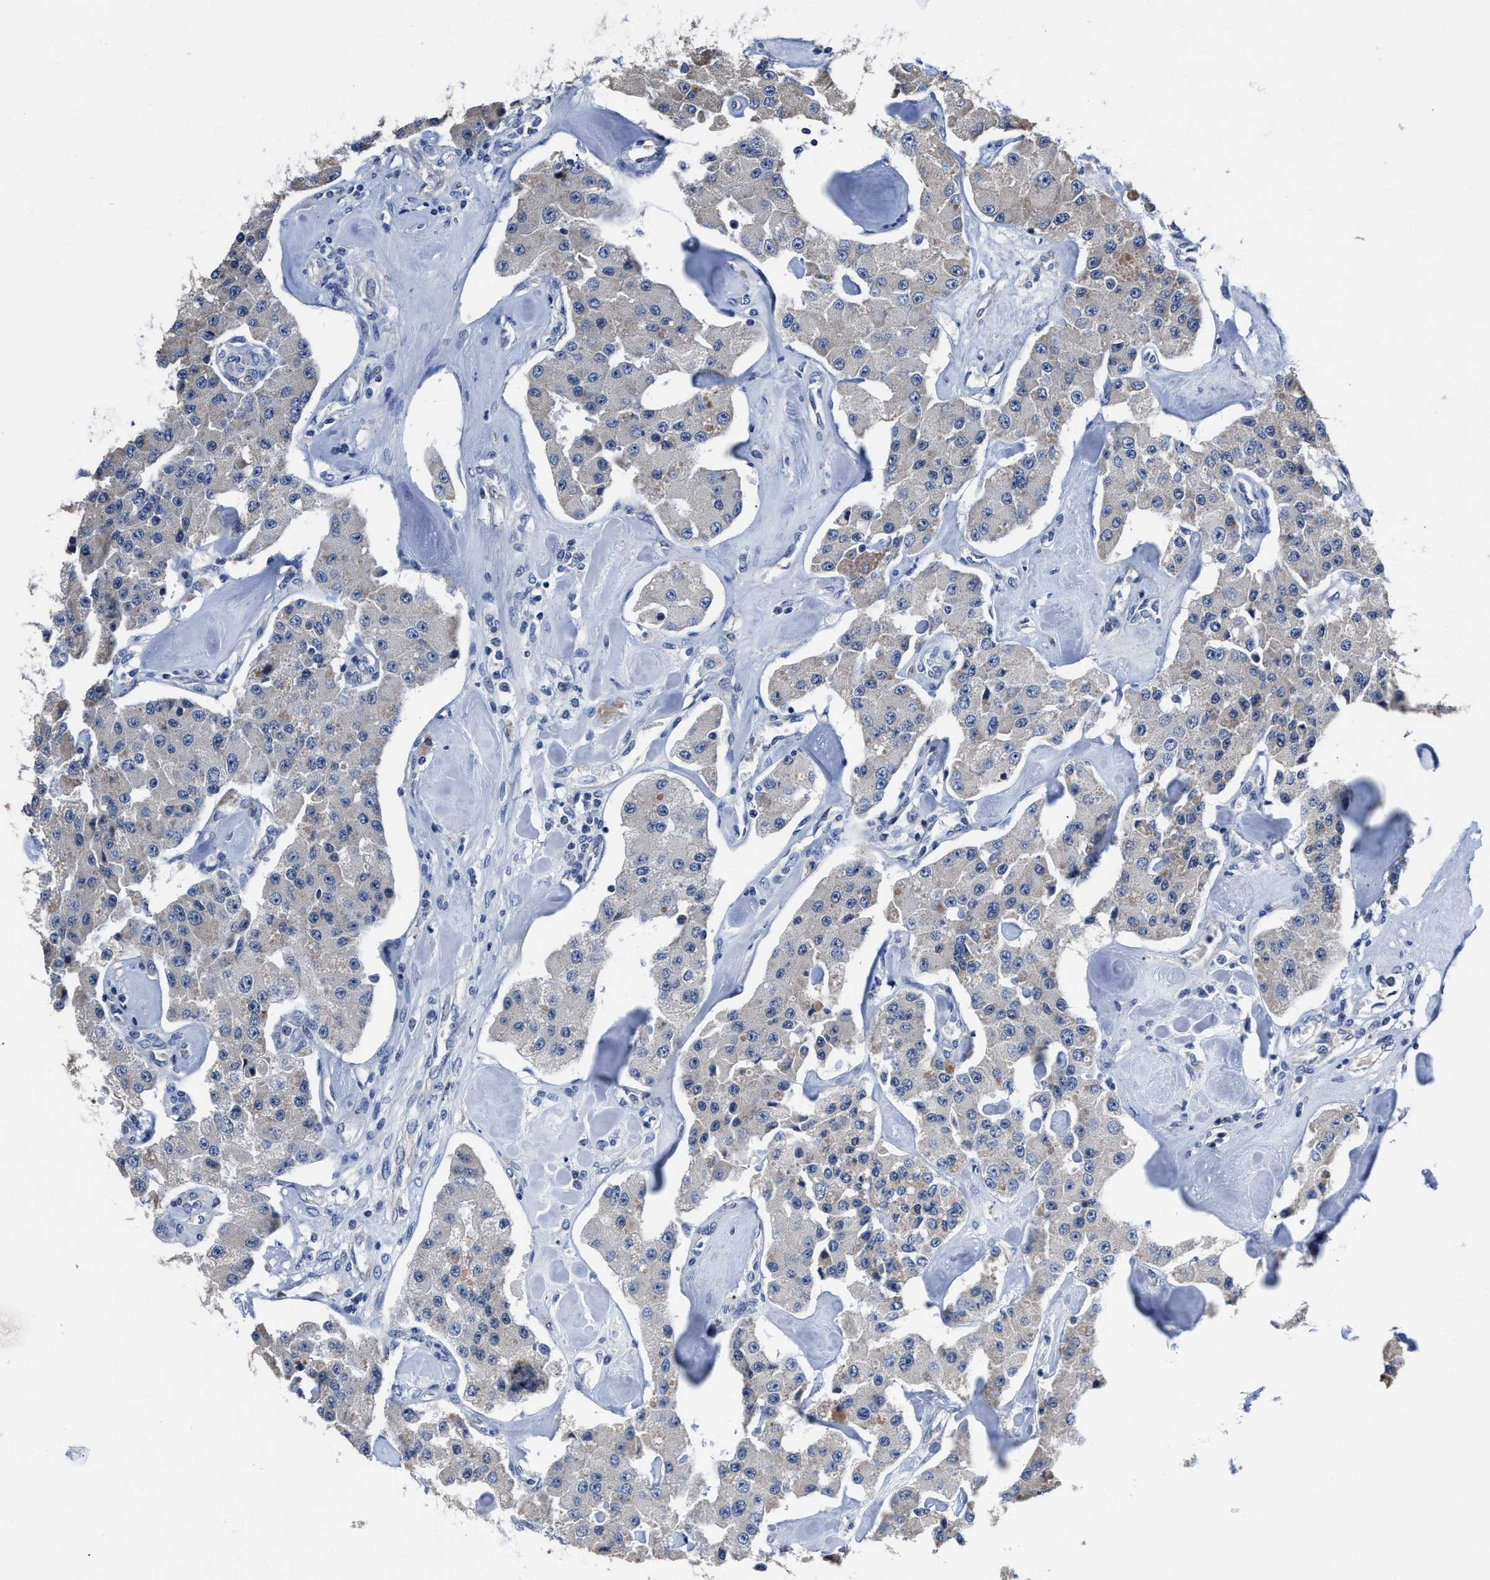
{"staining": {"intensity": "negative", "quantity": "none", "location": "none"}, "tissue": "carcinoid", "cell_type": "Tumor cells", "image_type": "cancer", "snomed": [{"axis": "morphology", "description": "Carcinoid, malignant, NOS"}, {"axis": "topography", "description": "Pancreas"}], "caption": "High power microscopy micrograph of an immunohistochemistry (IHC) photomicrograph of carcinoid, revealing no significant staining in tumor cells. (Brightfield microscopy of DAB IHC at high magnification).", "gene": "GHITM", "patient": {"sex": "male", "age": 41}}